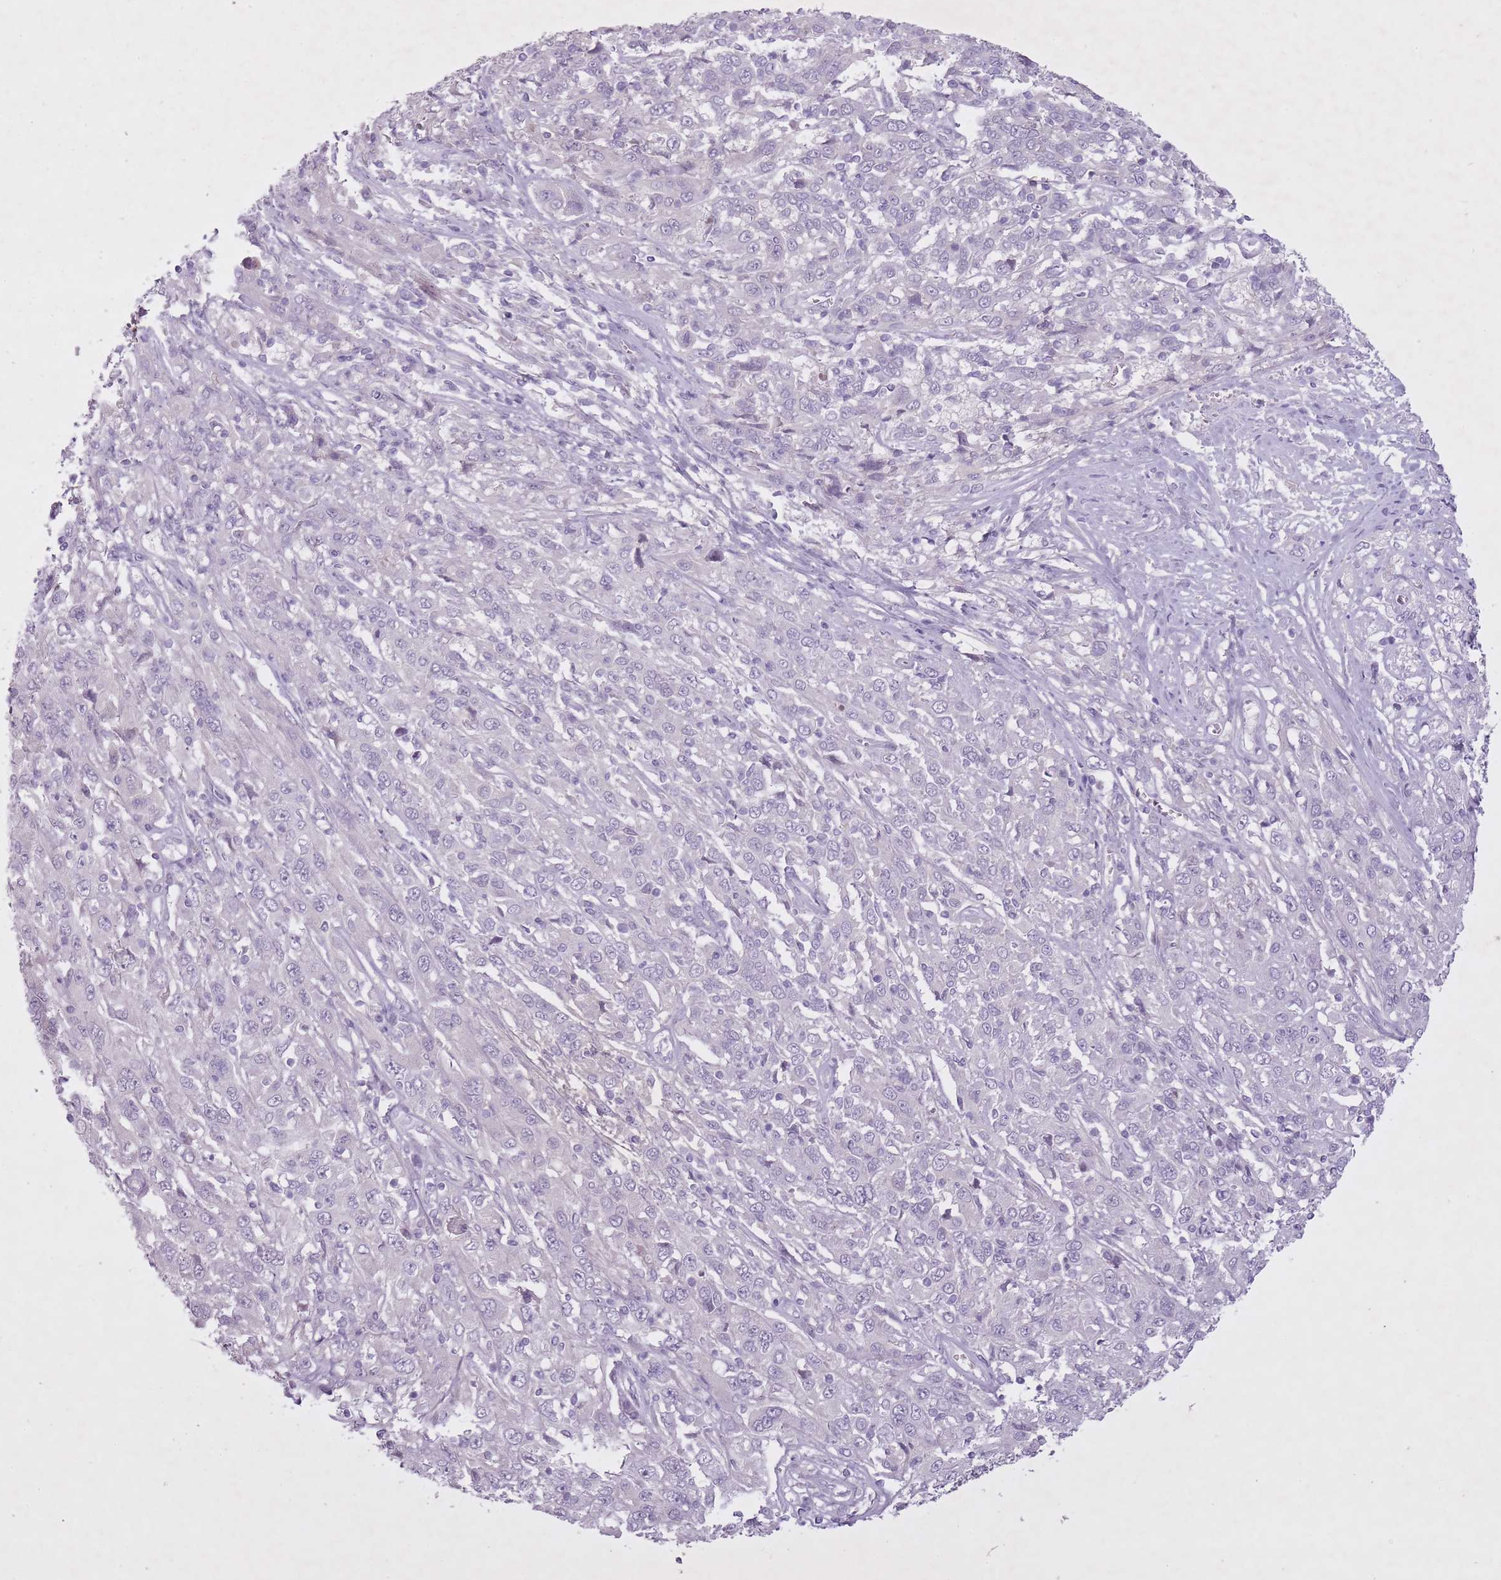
{"staining": {"intensity": "negative", "quantity": "none", "location": "none"}, "tissue": "cervical cancer", "cell_type": "Tumor cells", "image_type": "cancer", "snomed": [{"axis": "morphology", "description": "Squamous cell carcinoma, NOS"}, {"axis": "topography", "description": "Cervix"}], "caption": "Immunohistochemistry photomicrograph of neoplastic tissue: human cervical squamous cell carcinoma stained with DAB (3,3'-diaminobenzidine) reveals no significant protein staining in tumor cells.", "gene": "FAM43B", "patient": {"sex": "female", "age": 46}}